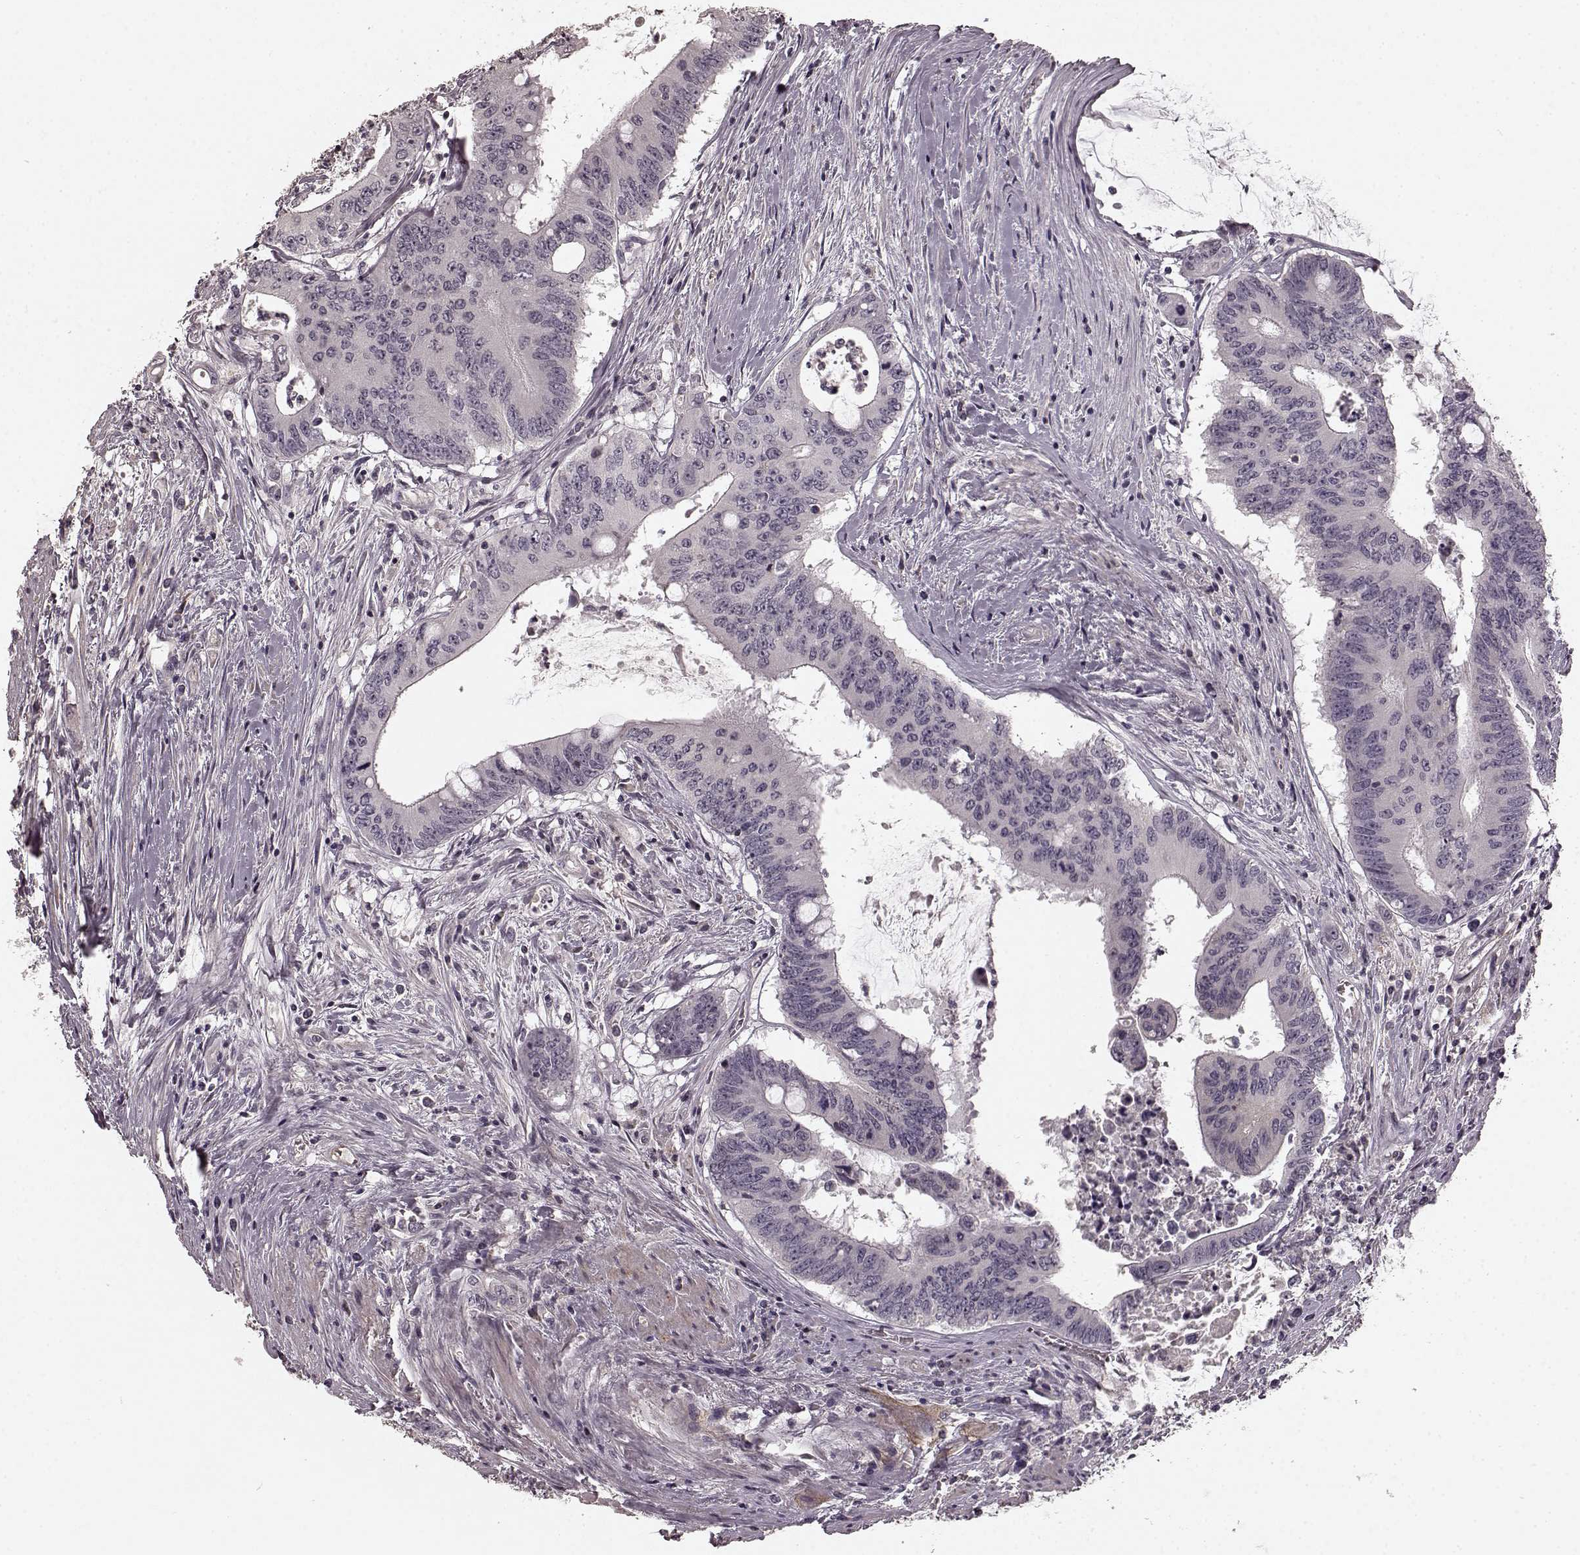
{"staining": {"intensity": "negative", "quantity": "none", "location": "none"}, "tissue": "colorectal cancer", "cell_type": "Tumor cells", "image_type": "cancer", "snomed": [{"axis": "morphology", "description": "Adenocarcinoma, NOS"}, {"axis": "topography", "description": "Rectum"}], "caption": "This is an immunohistochemistry (IHC) photomicrograph of human colorectal cancer. There is no staining in tumor cells.", "gene": "PRKCE", "patient": {"sex": "male", "age": 59}}